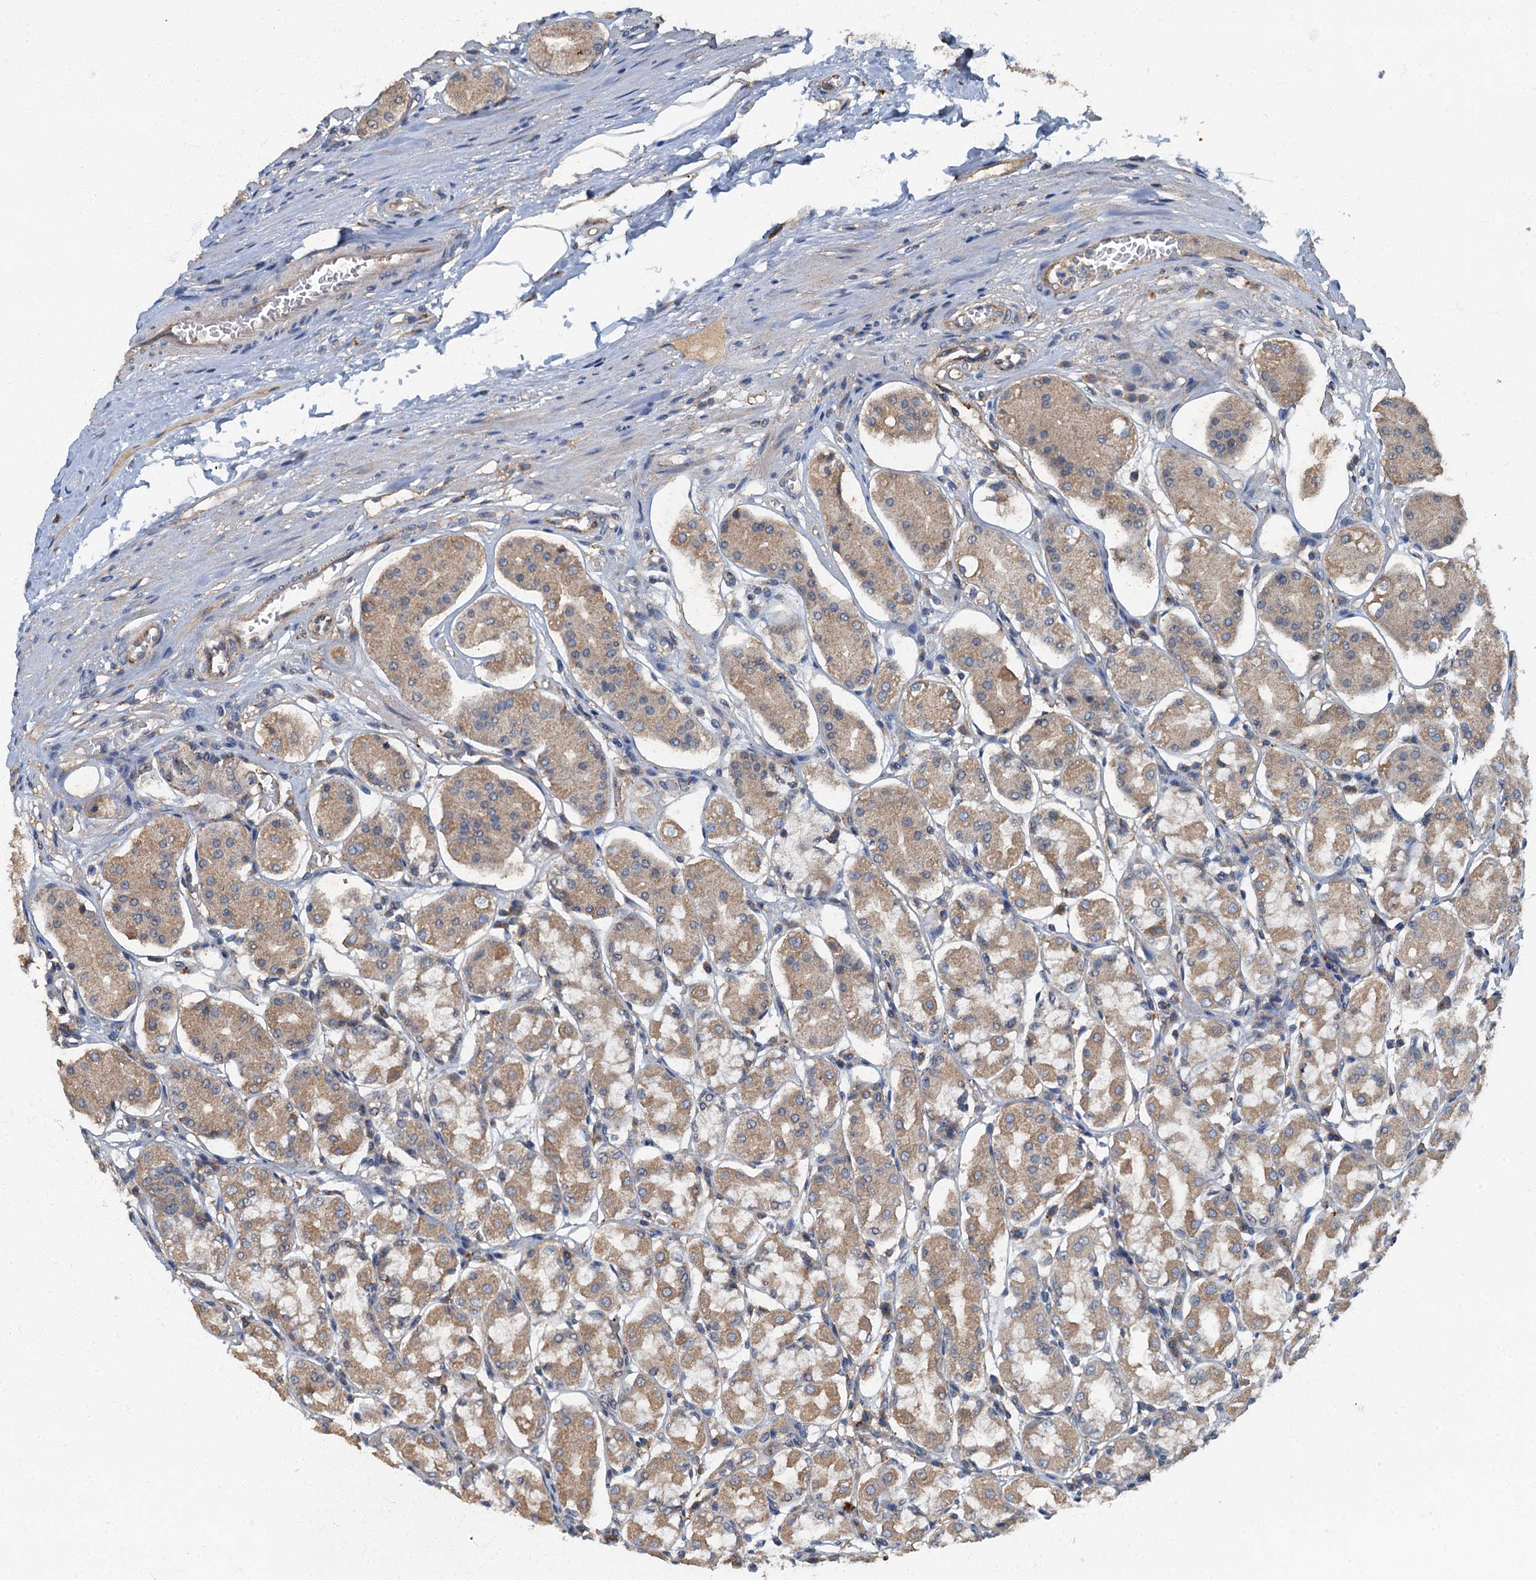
{"staining": {"intensity": "moderate", "quantity": "25%-75%", "location": "cytoplasmic/membranous"}, "tissue": "stomach", "cell_type": "Glandular cells", "image_type": "normal", "snomed": [{"axis": "morphology", "description": "Normal tissue, NOS"}, {"axis": "topography", "description": "Stomach, lower"}], "caption": "Moderate cytoplasmic/membranous protein staining is appreciated in about 25%-75% of glandular cells in stomach.", "gene": "ARL11", "patient": {"sex": "female", "age": 56}}